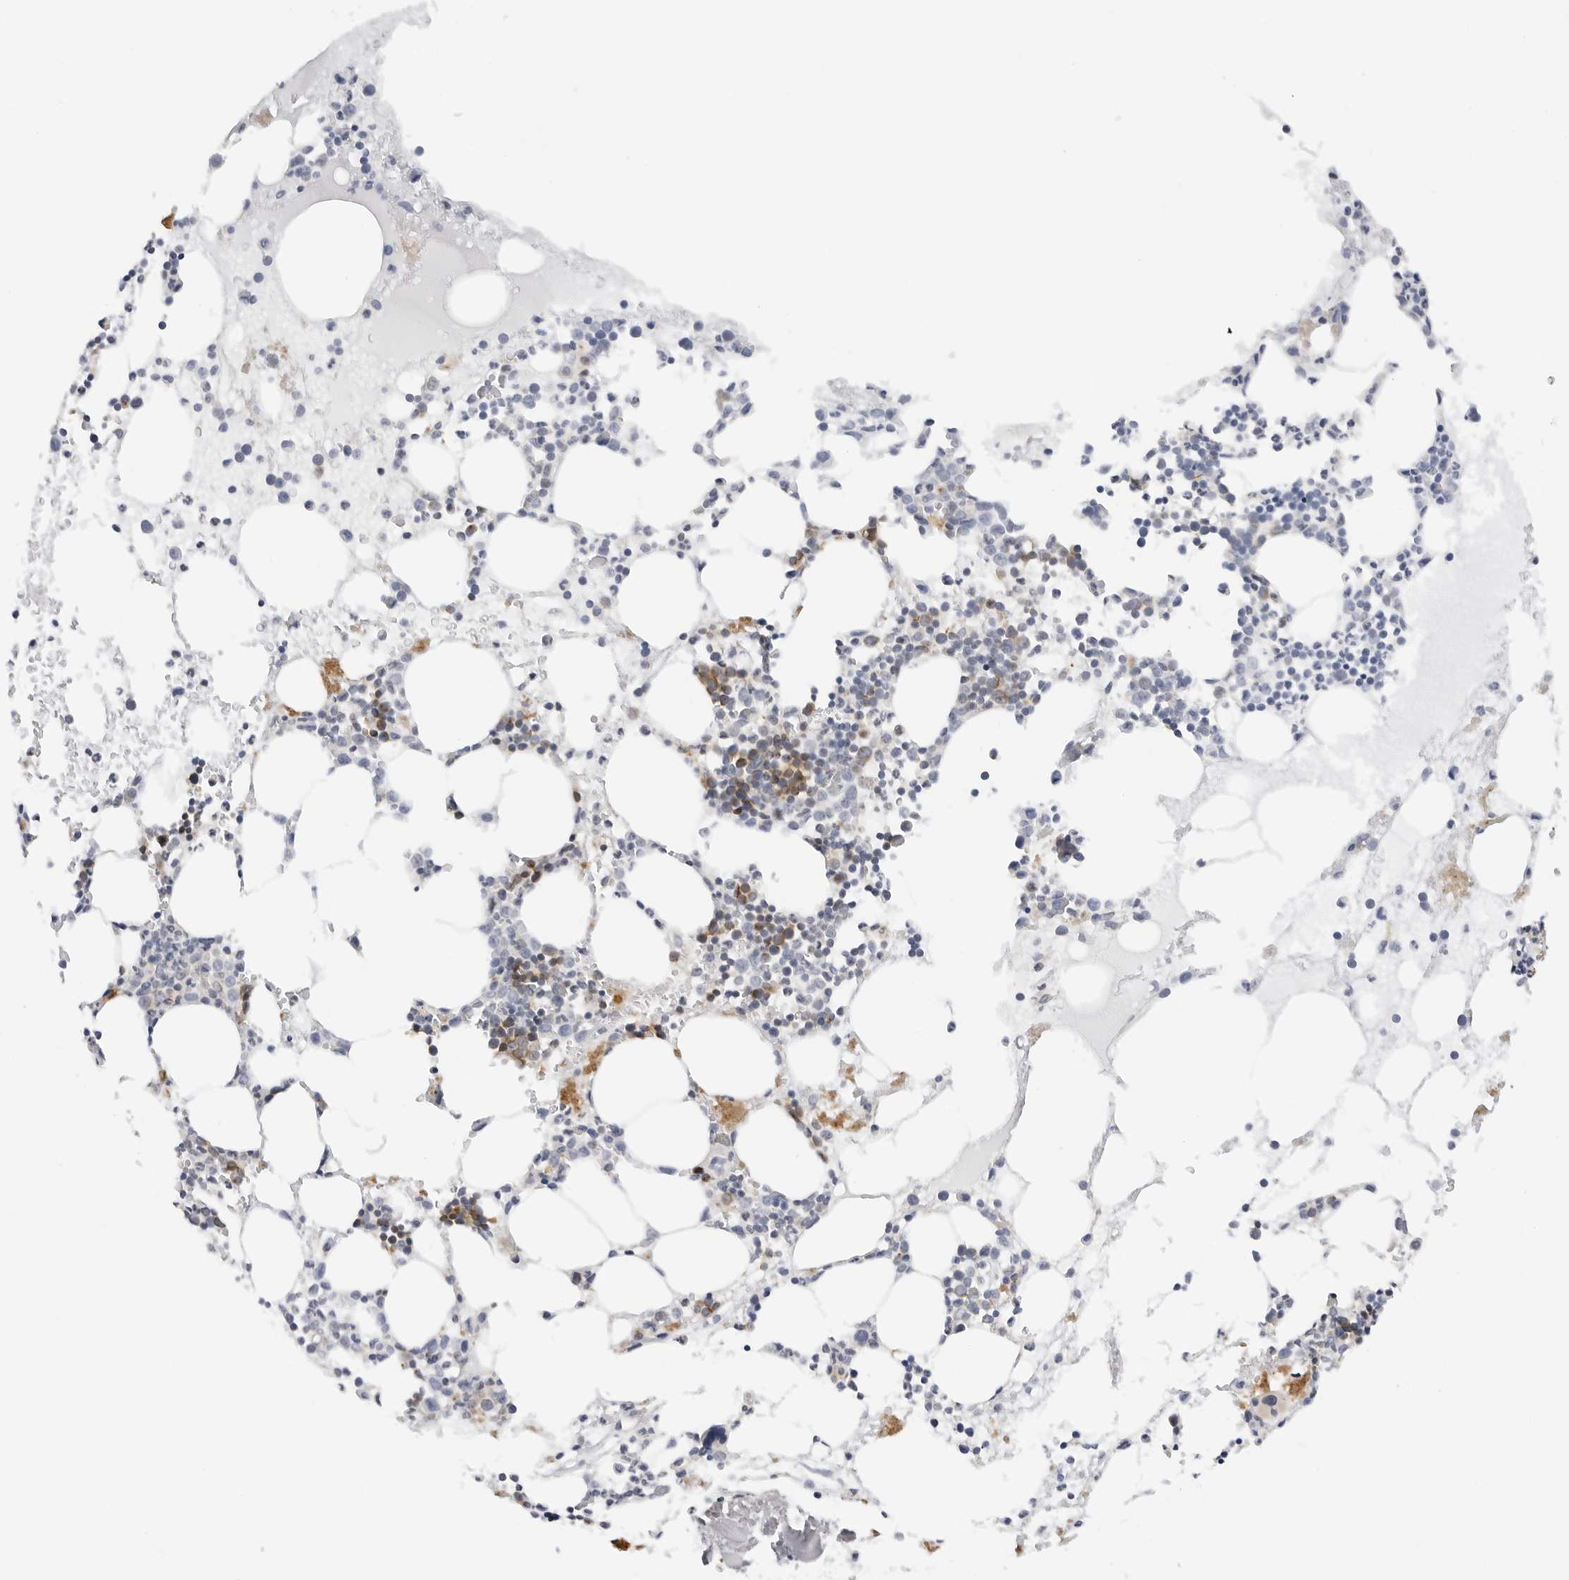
{"staining": {"intensity": "moderate", "quantity": "<25%", "location": "cytoplasmic/membranous"}, "tissue": "bone marrow", "cell_type": "Hematopoietic cells", "image_type": "normal", "snomed": [{"axis": "morphology", "description": "Normal tissue, NOS"}, {"axis": "topography", "description": "Bone marrow"}], "caption": "Protein staining reveals moderate cytoplasmic/membranous staining in approximately <25% of hematopoietic cells in benign bone marrow. (Stains: DAB in brown, nuclei in blue, Microscopy: brightfield microscopy at high magnification).", "gene": "MAP2K5", "patient": {"sex": "female", "age": 52}}